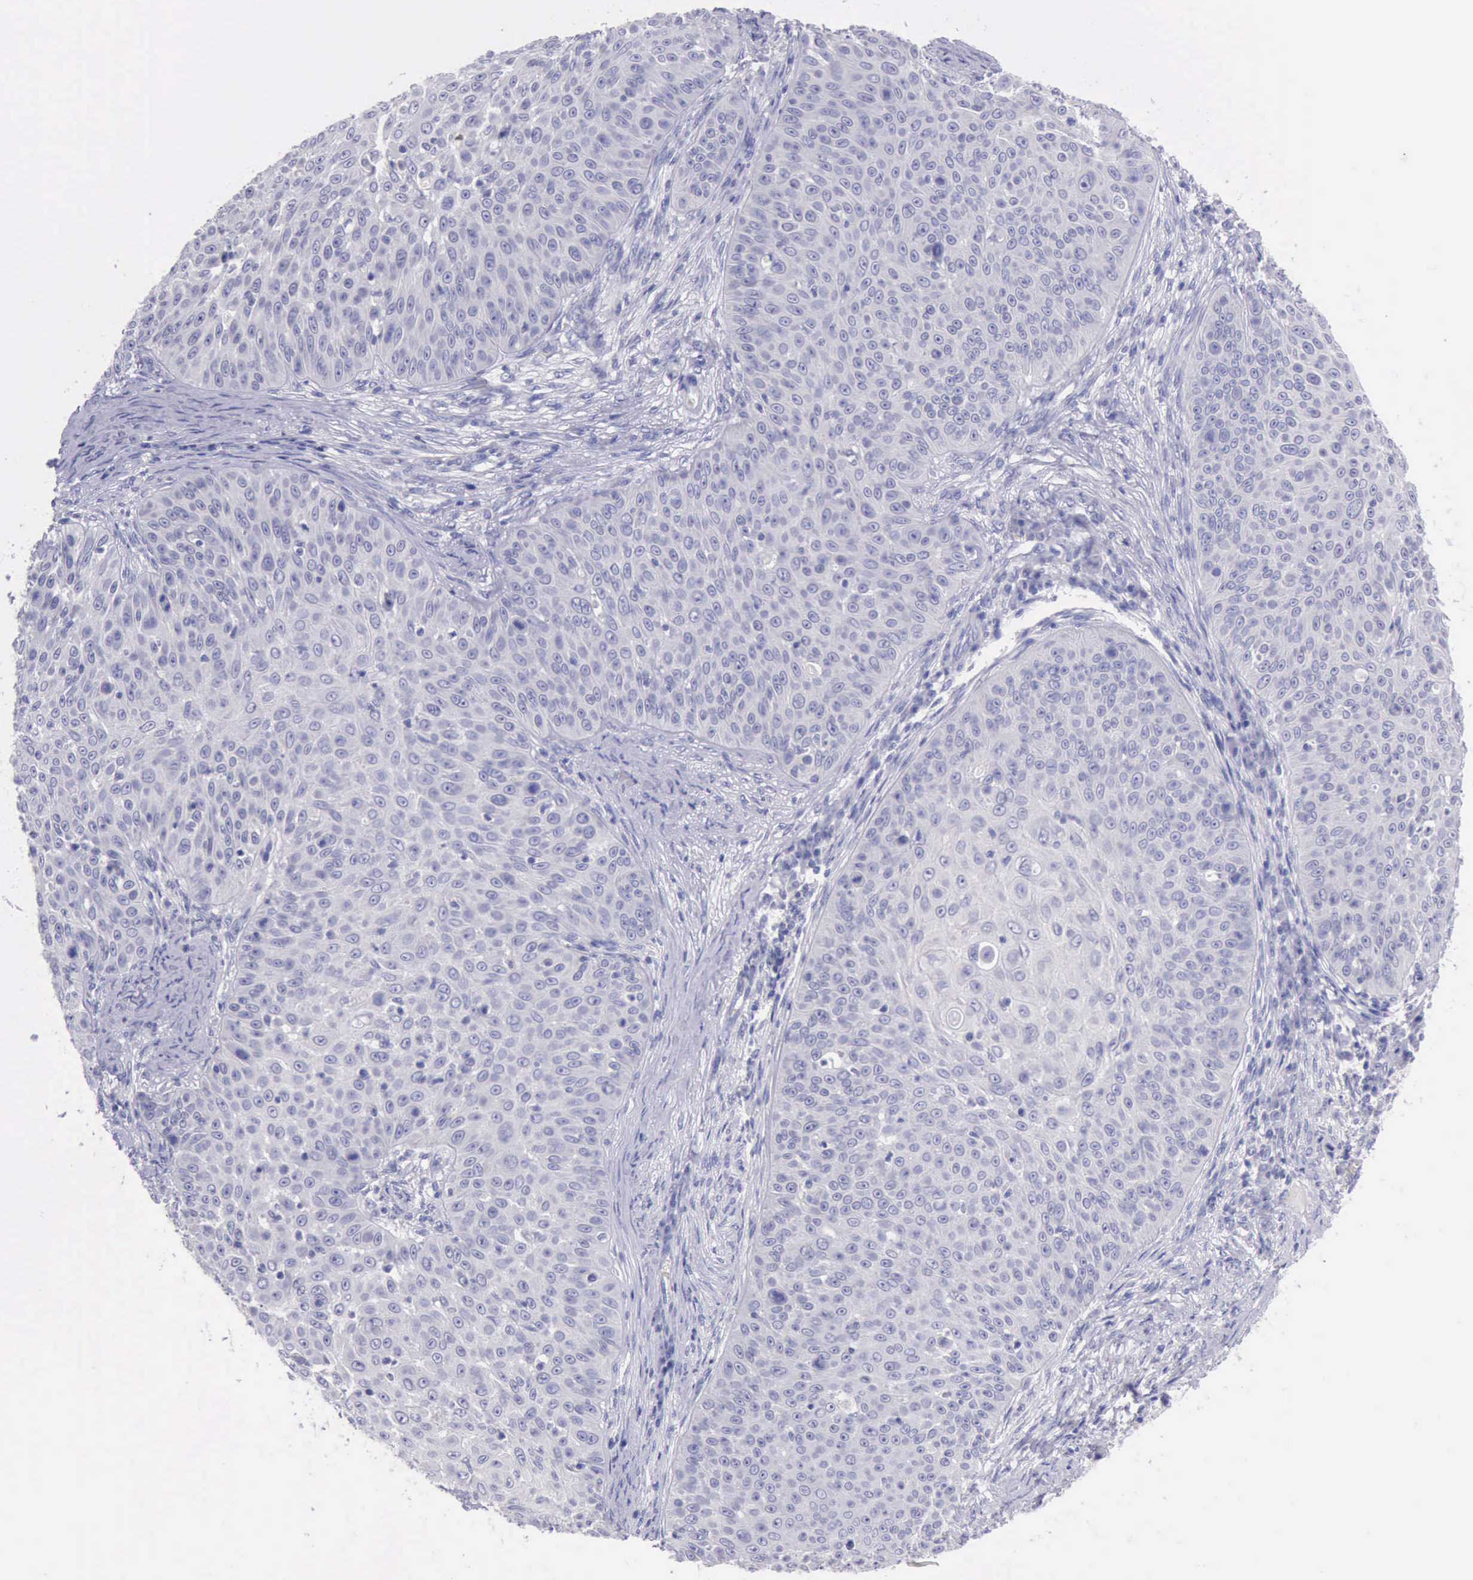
{"staining": {"intensity": "negative", "quantity": "none", "location": "none"}, "tissue": "skin cancer", "cell_type": "Tumor cells", "image_type": "cancer", "snomed": [{"axis": "morphology", "description": "Squamous cell carcinoma, NOS"}, {"axis": "topography", "description": "Skin"}], "caption": "DAB immunohistochemical staining of skin cancer (squamous cell carcinoma) demonstrates no significant expression in tumor cells. (DAB immunohistochemistry (IHC) with hematoxylin counter stain).", "gene": "LRFN5", "patient": {"sex": "male", "age": 82}}